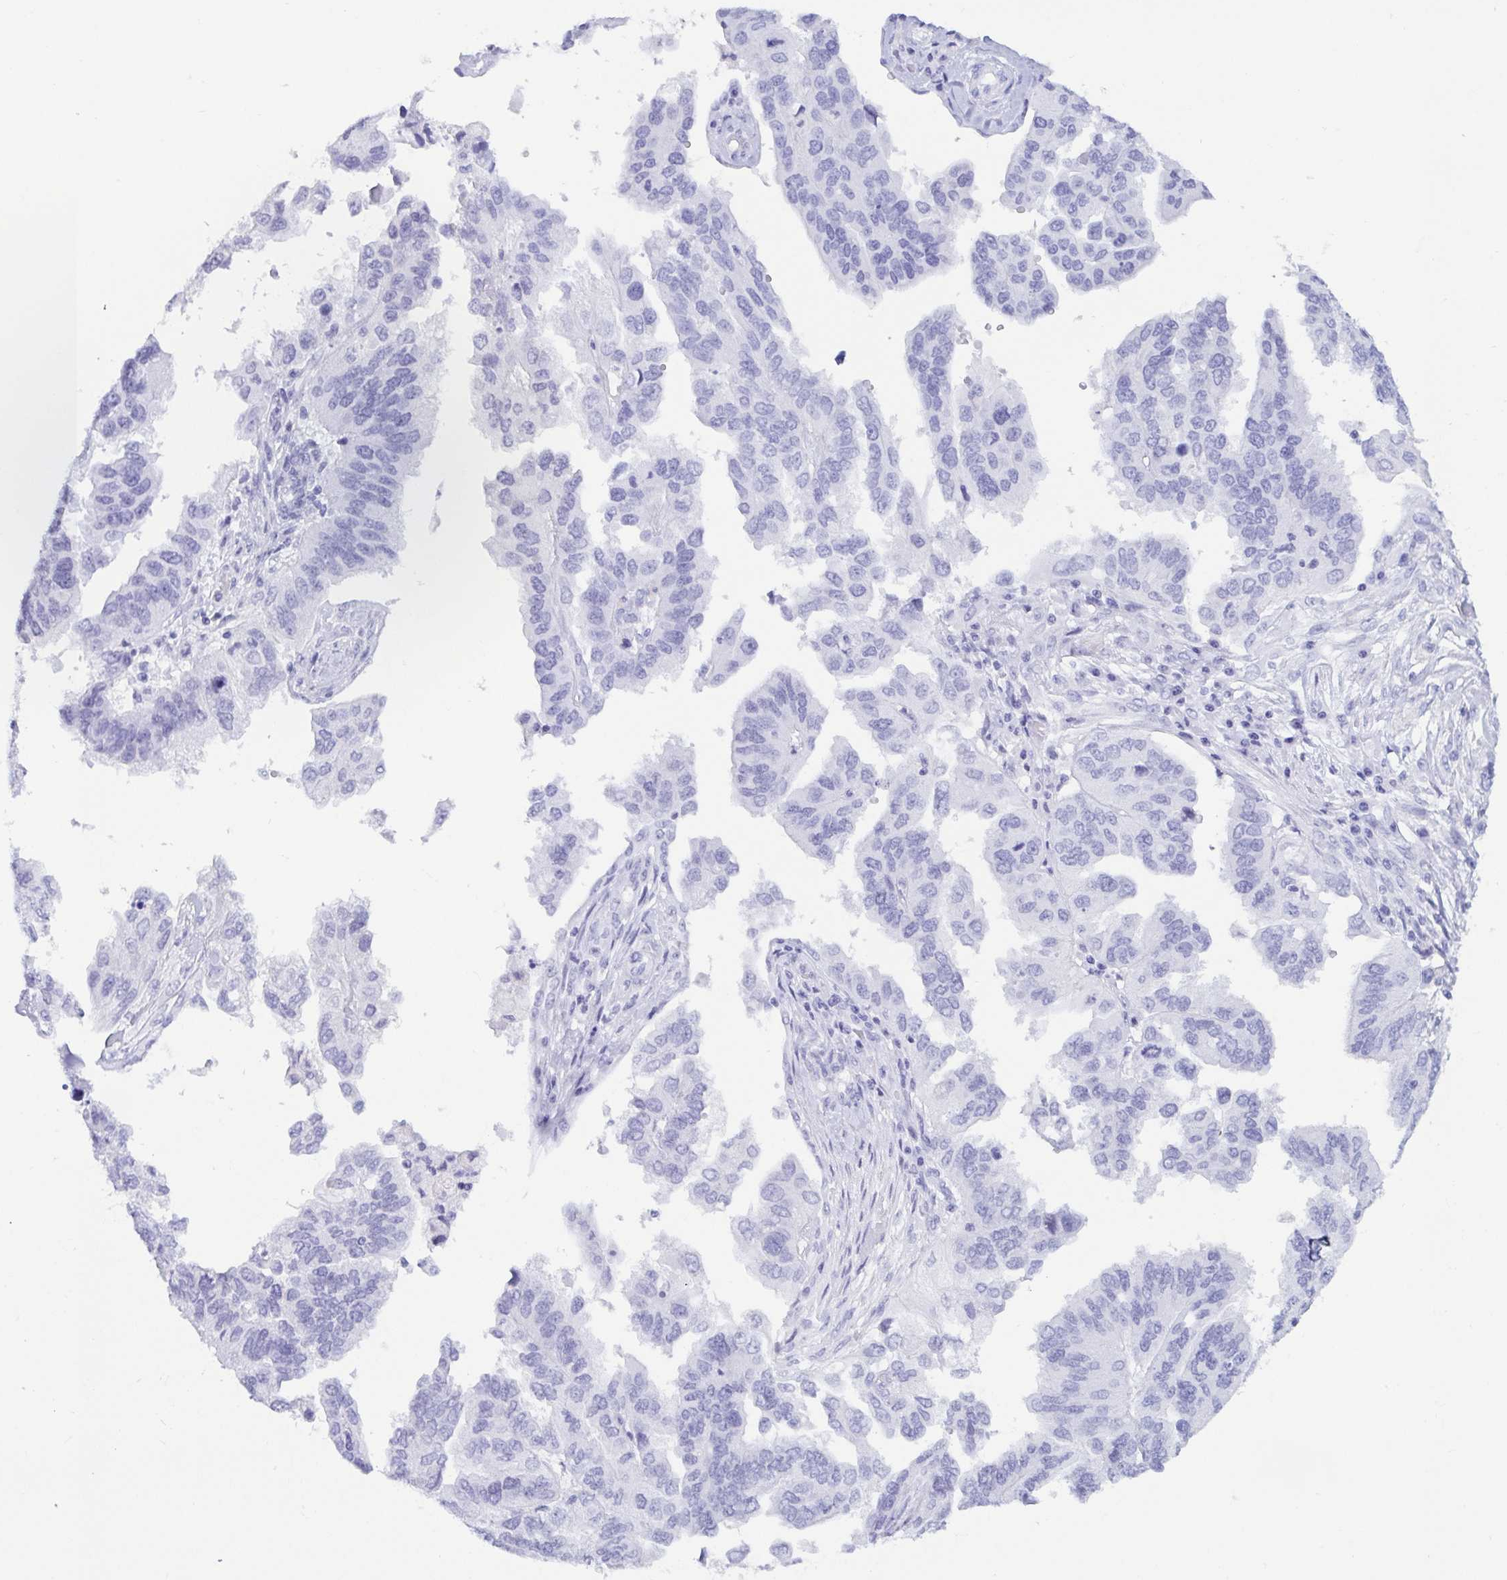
{"staining": {"intensity": "negative", "quantity": "none", "location": "none"}, "tissue": "ovarian cancer", "cell_type": "Tumor cells", "image_type": "cancer", "snomed": [{"axis": "morphology", "description": "Cystadenocarcinoma, serous, NOS"}, {"axis": "topography", "description": "Ovary"}], "caption": "DAB immunohistochemical staining of ovarian serous cystadenocarcinoma shows no significant staining in tumor cells. (Brightfield microscopy of DAB (3,3'-diaminobenzidine) immunohistochemistry at high magnification).", "gene": "CD164L2", "patient": {"sex": "female", "age": 79}}